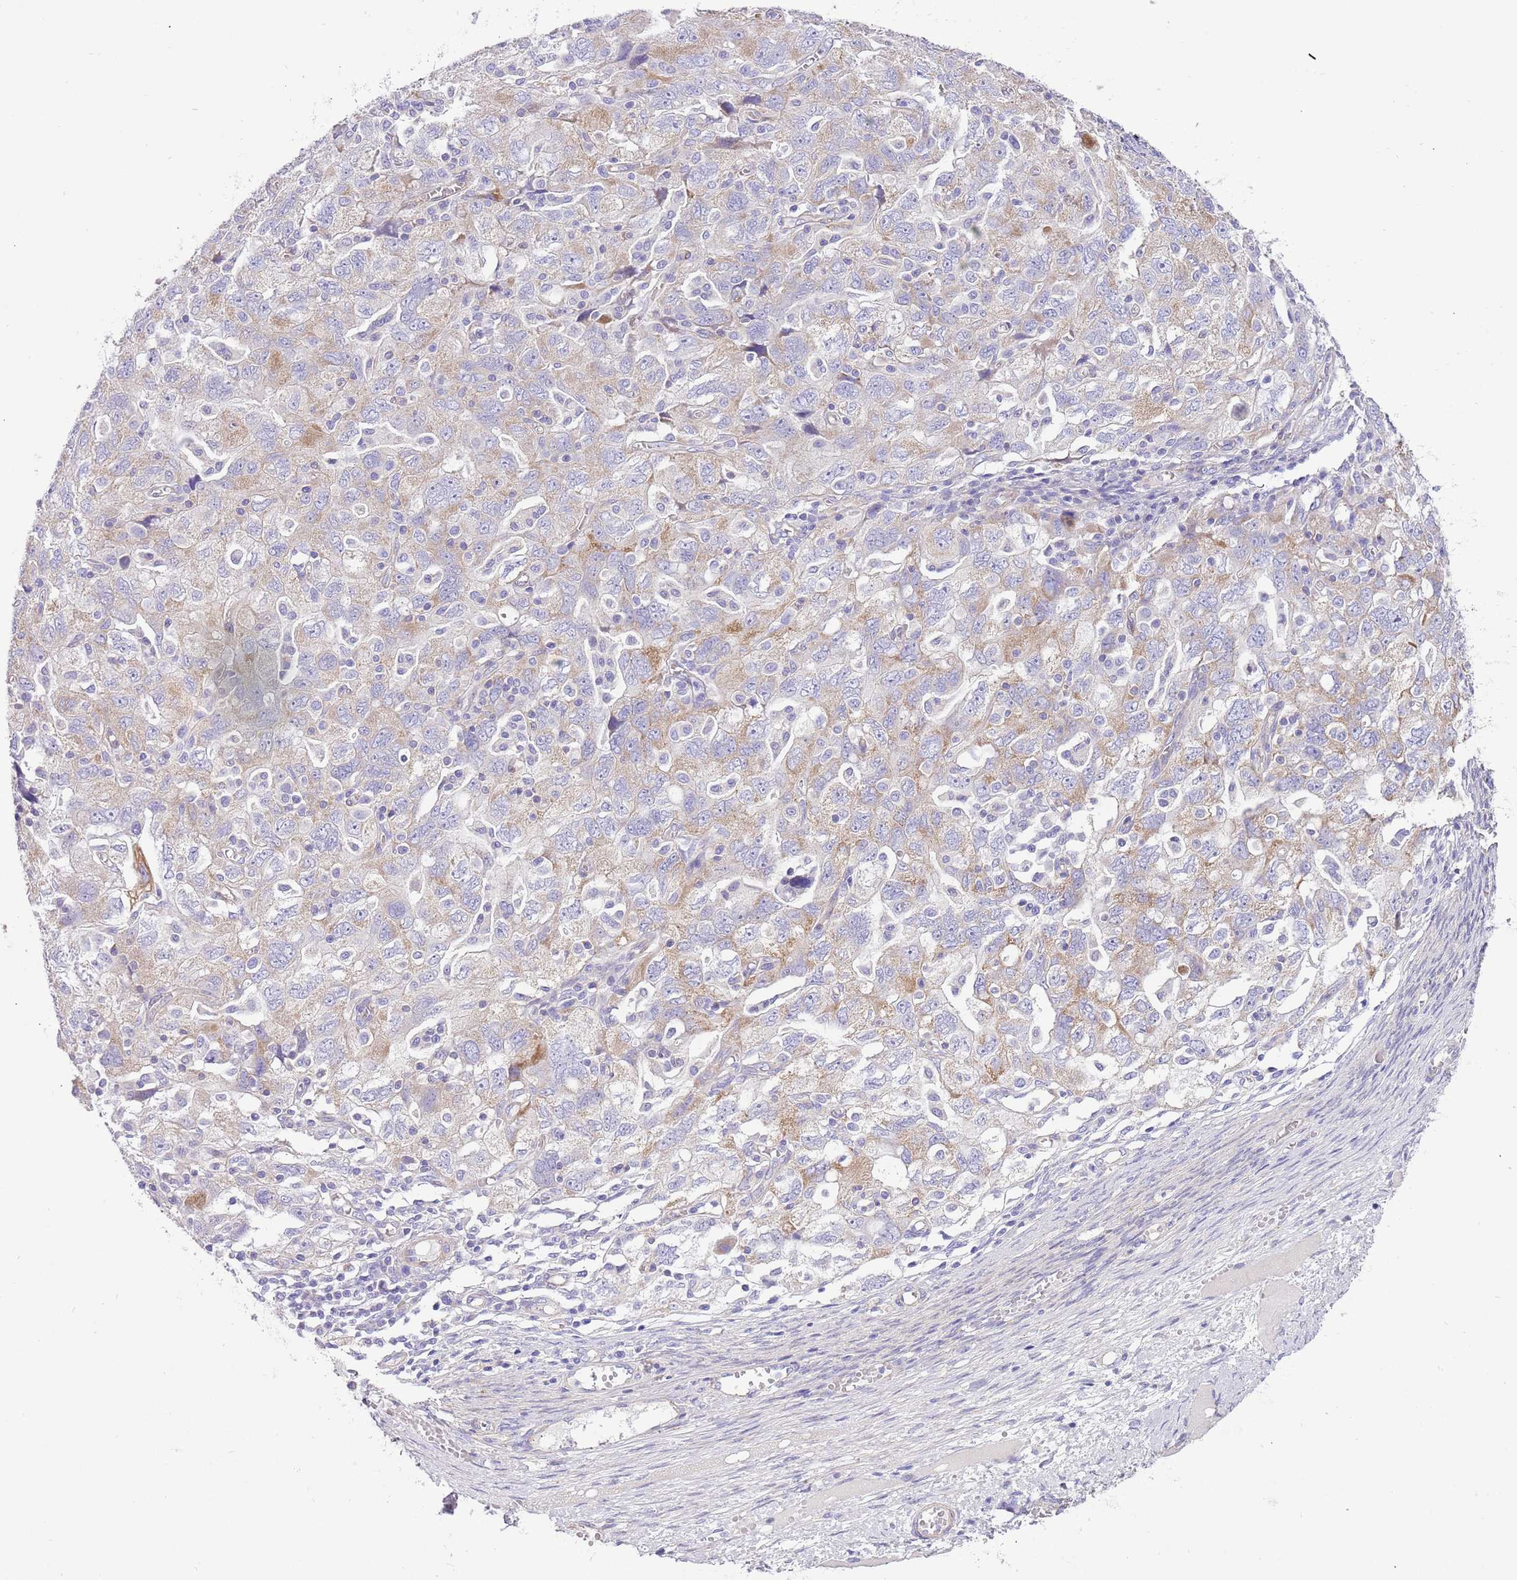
{"staining": {"intensity": "weak", "quantity": "<25%", "location": "cytoplasmic/membranous"}, "tissue": "ovarian cancer", "cell_type": "Tumor cells", "image_type": "cancer", "snomed": [{"axis": "morphology", "description": "Carcinoma, NOS"}, {"axis": "morphology", "description": "Cystadenocarcinoma, serous, NOS"}, {"axis": "topography", "description": "Ovary"}], "caption": "This photomicrograph is of ovarian cancer (serous cystadenocarcinoma) stained with immunohistochemistry to label a protein in brown with the nuclei are counter-stained blue. There is no positivity in tumor cells. (DAB (3,3'-diaminobenzidine) immunohistochemistry visualized using brightfield microscopy, high magnification).", "gene": "SERINC3", "patient": {"sex": "female", "age": 69}}